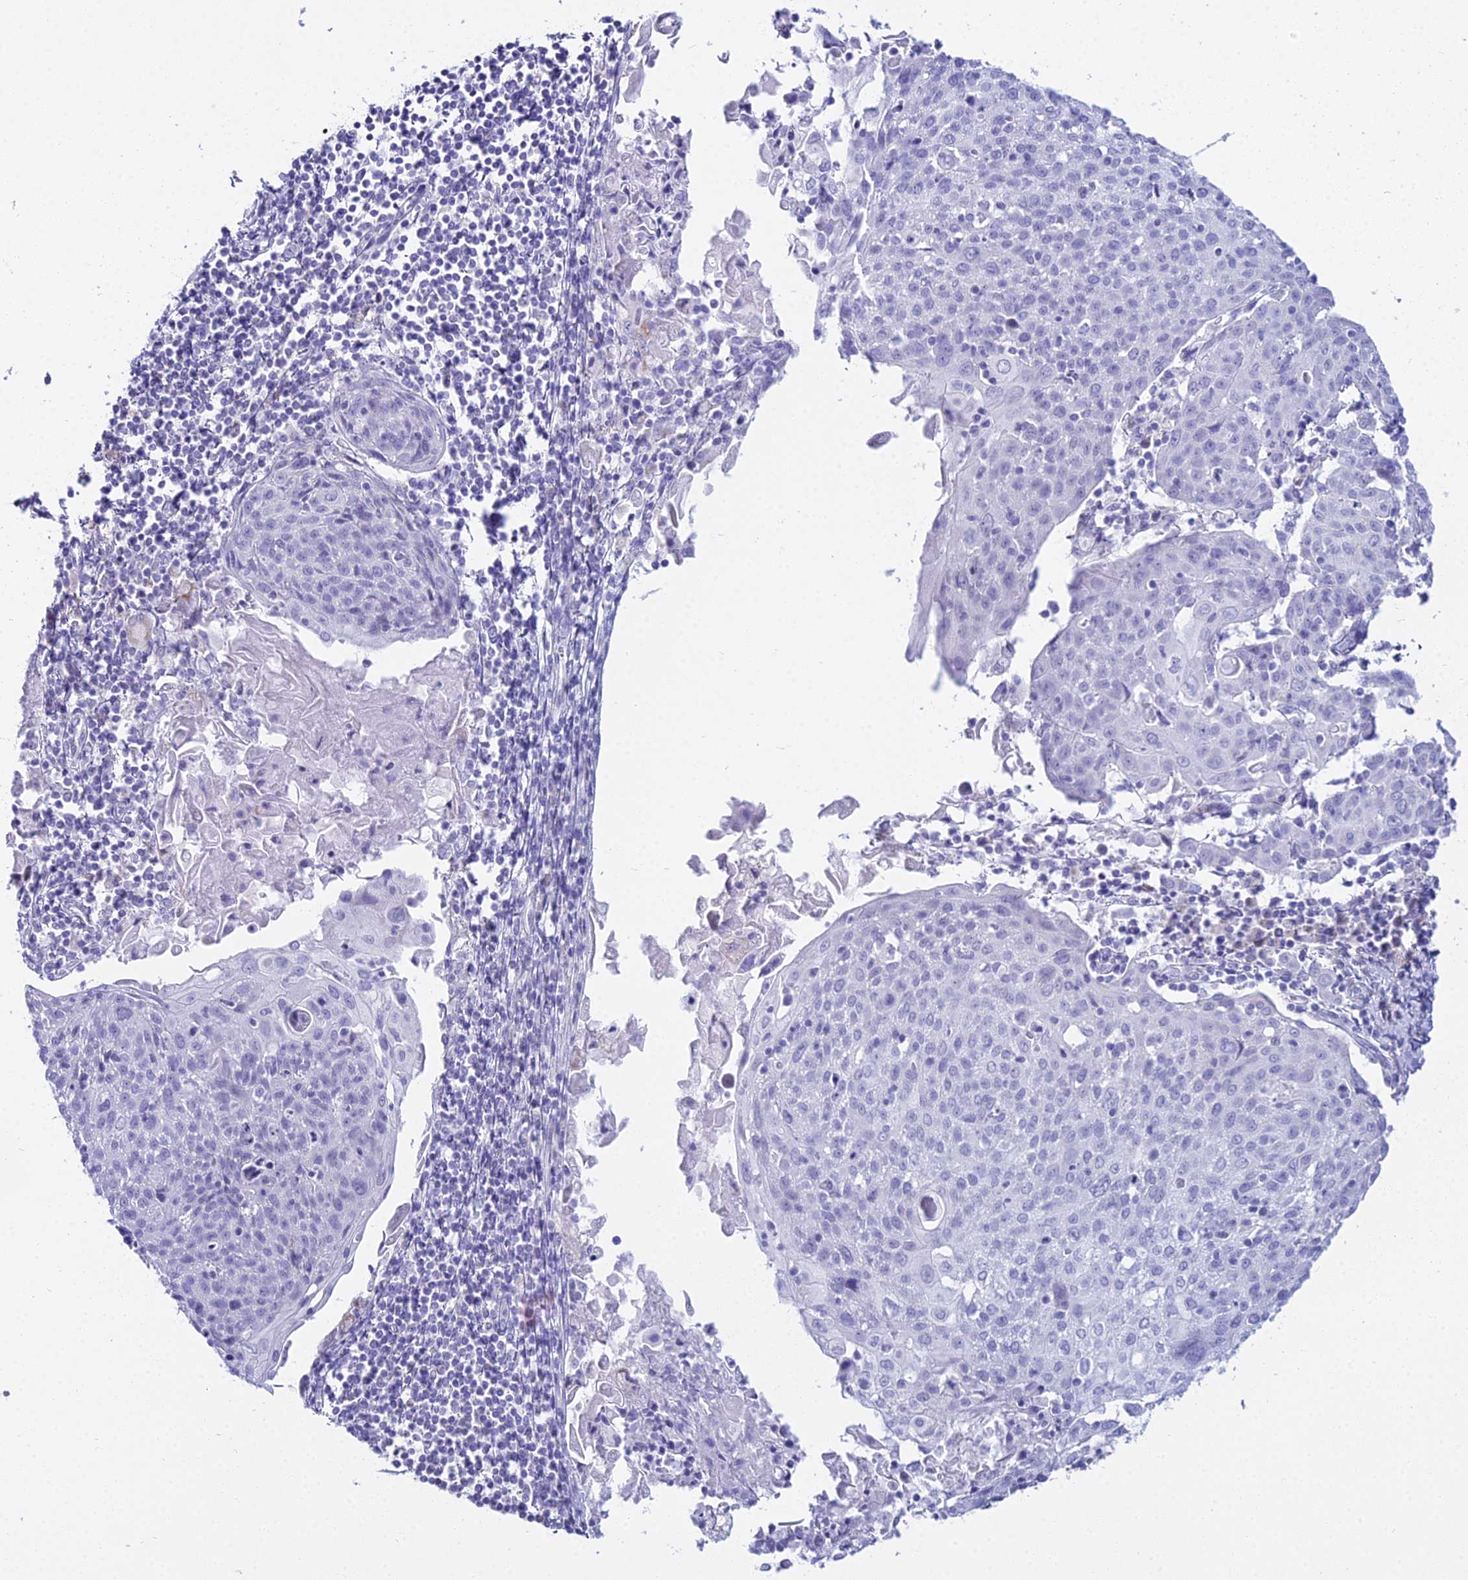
{"staining": {"intensity": "negative", "quantity": "none", "location": "none"}, "tissue": "cervical cancer", "cell_type": "Tumor cells", "image_type": "cancer", "snomed": [{"axis": "morphology", "description": "Squamous cell carcinoma, NOS"}, {"axis": "topography", "description": "Cervix"}], "caption": "This image is of cervical squamous cell carcinoma stained with IHC to label a protein in brown with the nuclei are counter-stained blue. There is no staining in tumor cells.", "gene": "CGB2", "patient": {"sex": "female", "age": 67}}